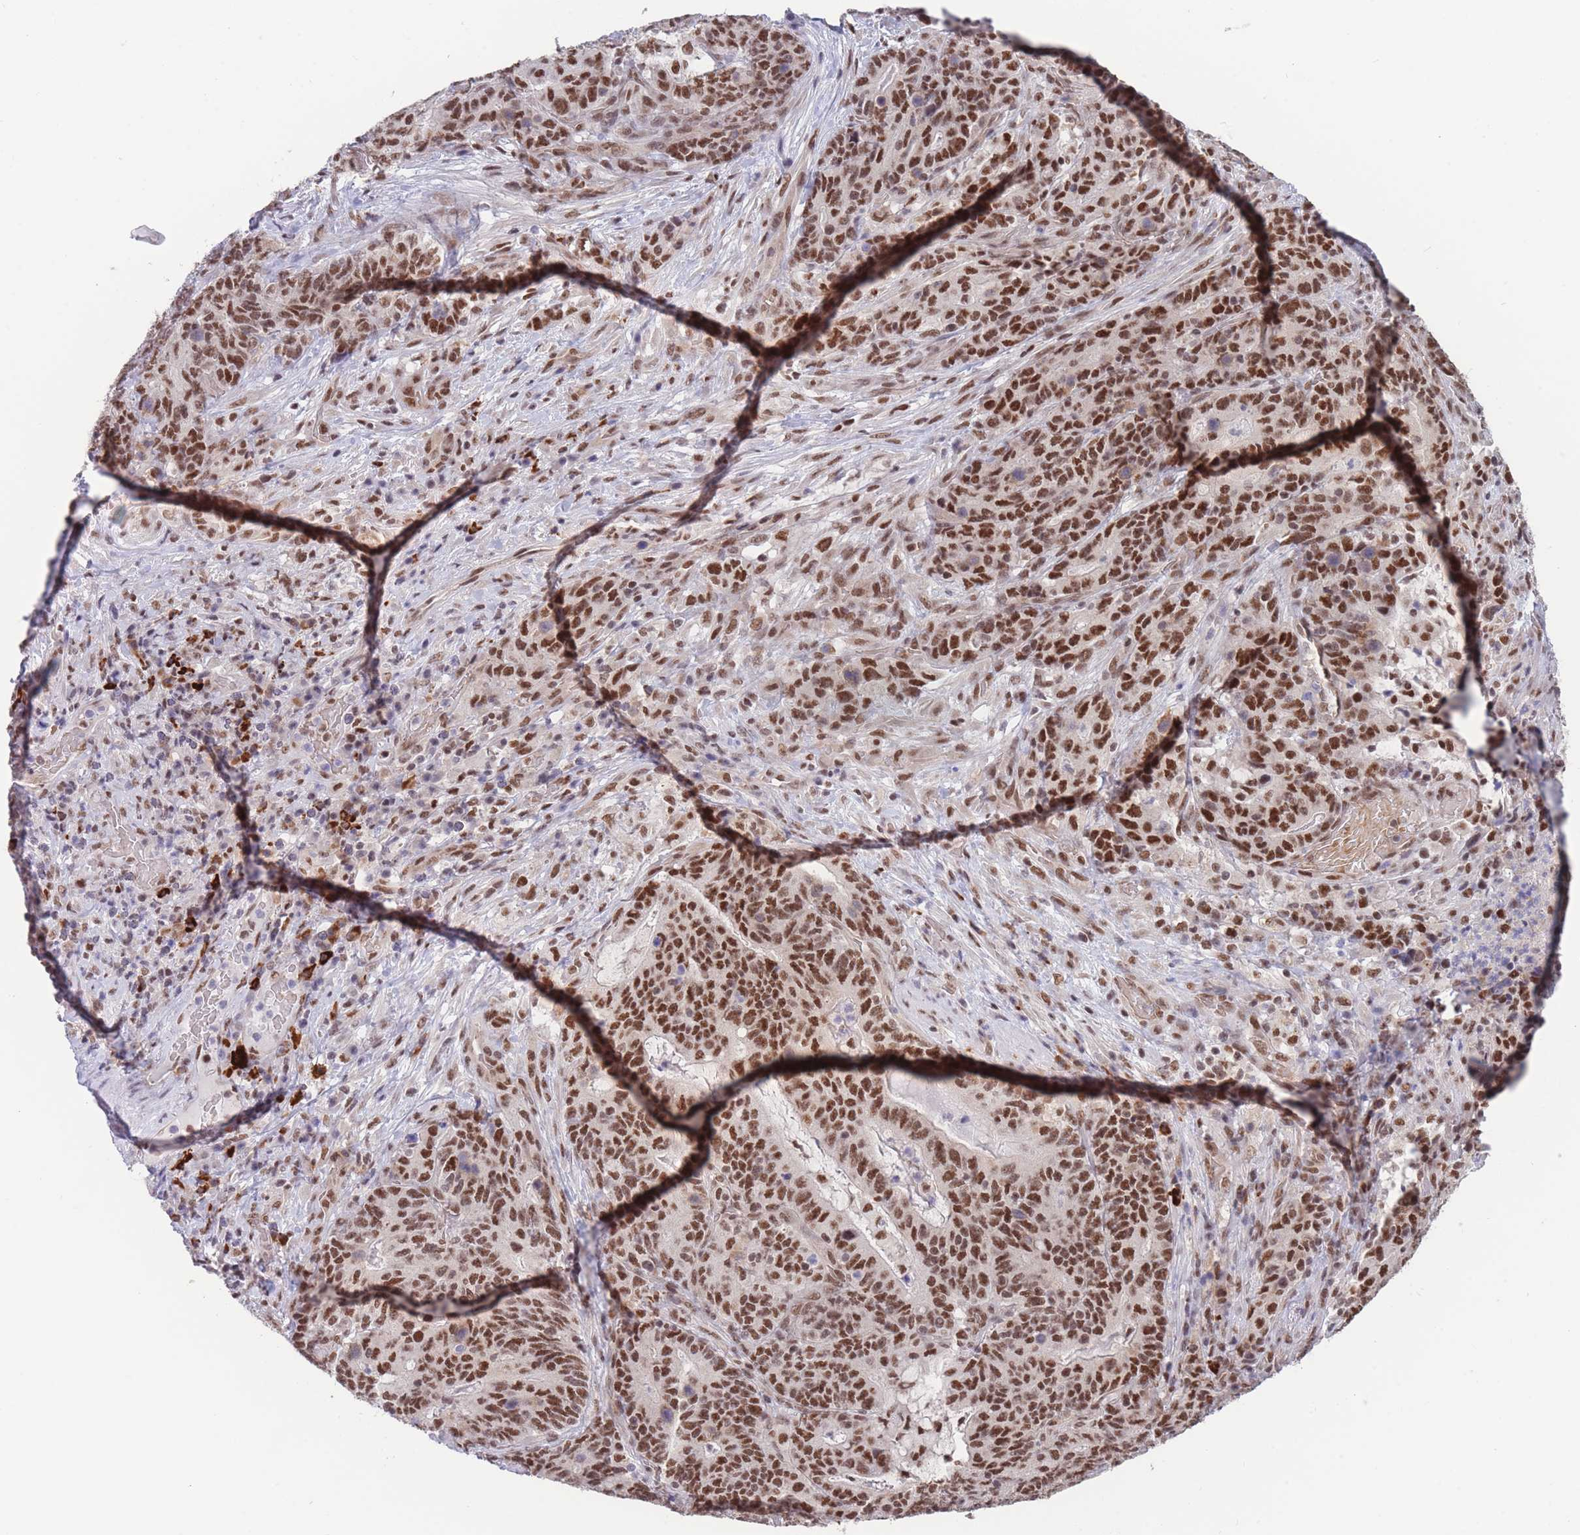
{"staining": {"intensity": "moderate", "quantity": ">75%", "location": "nuclear"}, "tissue": "stomach cancer", "cell_type": "Tumor cells", "image_type": "cancer", "snomed": [{"axis": "morphology", "description": "Normal tissue, NOS"}, {"axis": "morphology", "description": "Adenocarcinoma, NOS"}, {"axis": "topography", "description": "Stomach"}], "caption": "High-power microscopy captured an immunohistochemistry micrograph of stomach adenocarcinoma, revealing moderate nuclear staining in approximately >75% of tumor cells.", "gene": "SMAD9", "patient": {"sex": "female", "age": 64}}